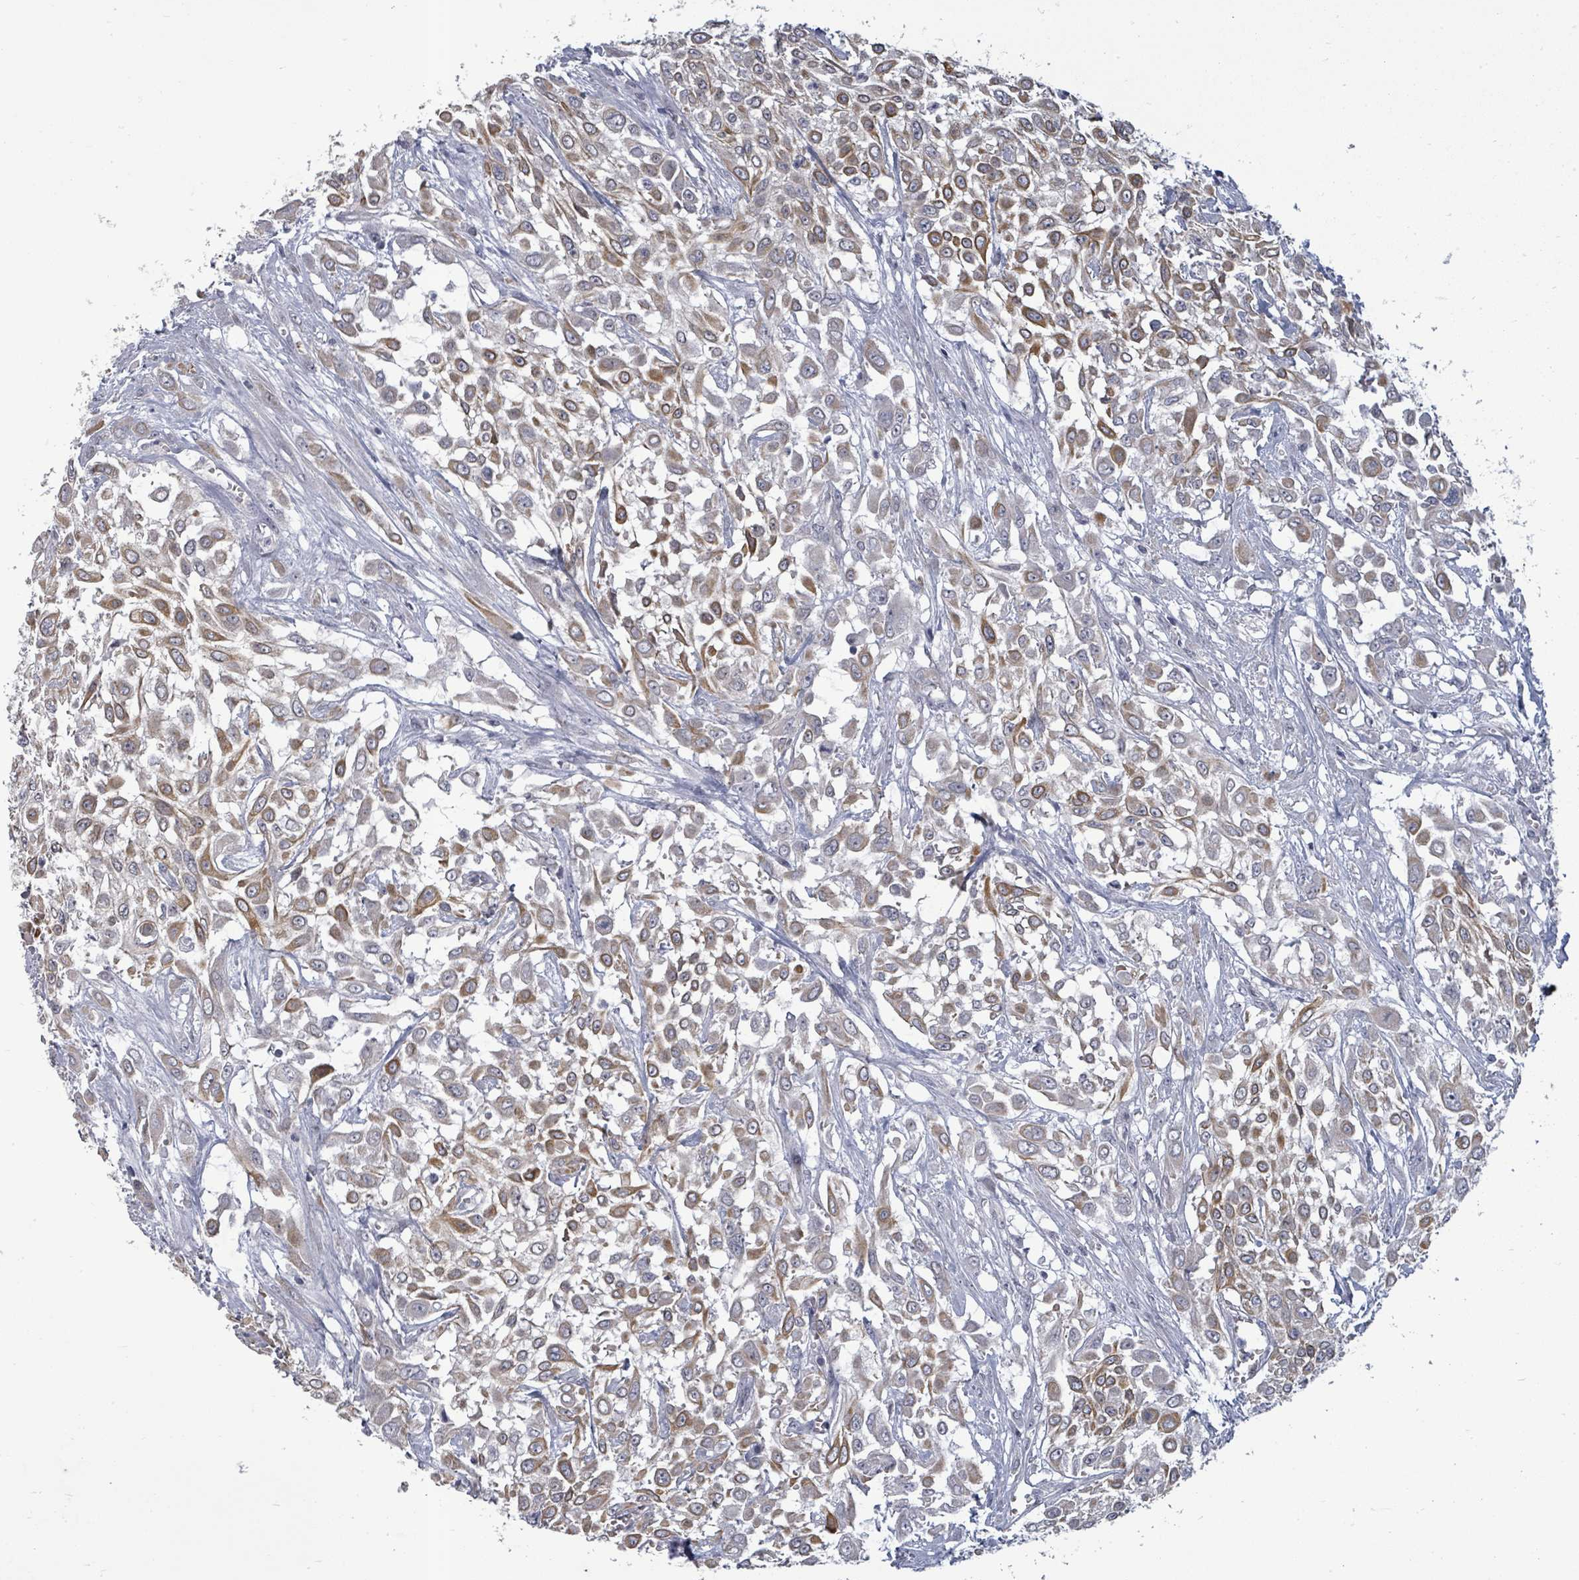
{"staining": {"intensity": "moderate", "quantity": "25%-75%", "location": "cytoplasmic/membranous"}, "tissue": "urothelial cancer", "cell_type": "Tumor cells", "image_type": "cancer", "snomed": [{"axis": "morphology", "description": "Urothelial carcinoma, High grade"}, {"axis": "topography", "description": "Urinary bladder"}], "caption": "This image reveals immunohistochemistry staining of urothelial carcinoma (high-grade), with medium moderate cytoplasmic/membranous positivity in about 25%-75% of tumor cells.", "gene": "PTPN20", "patient": {"sex": "male", "age": 57}}